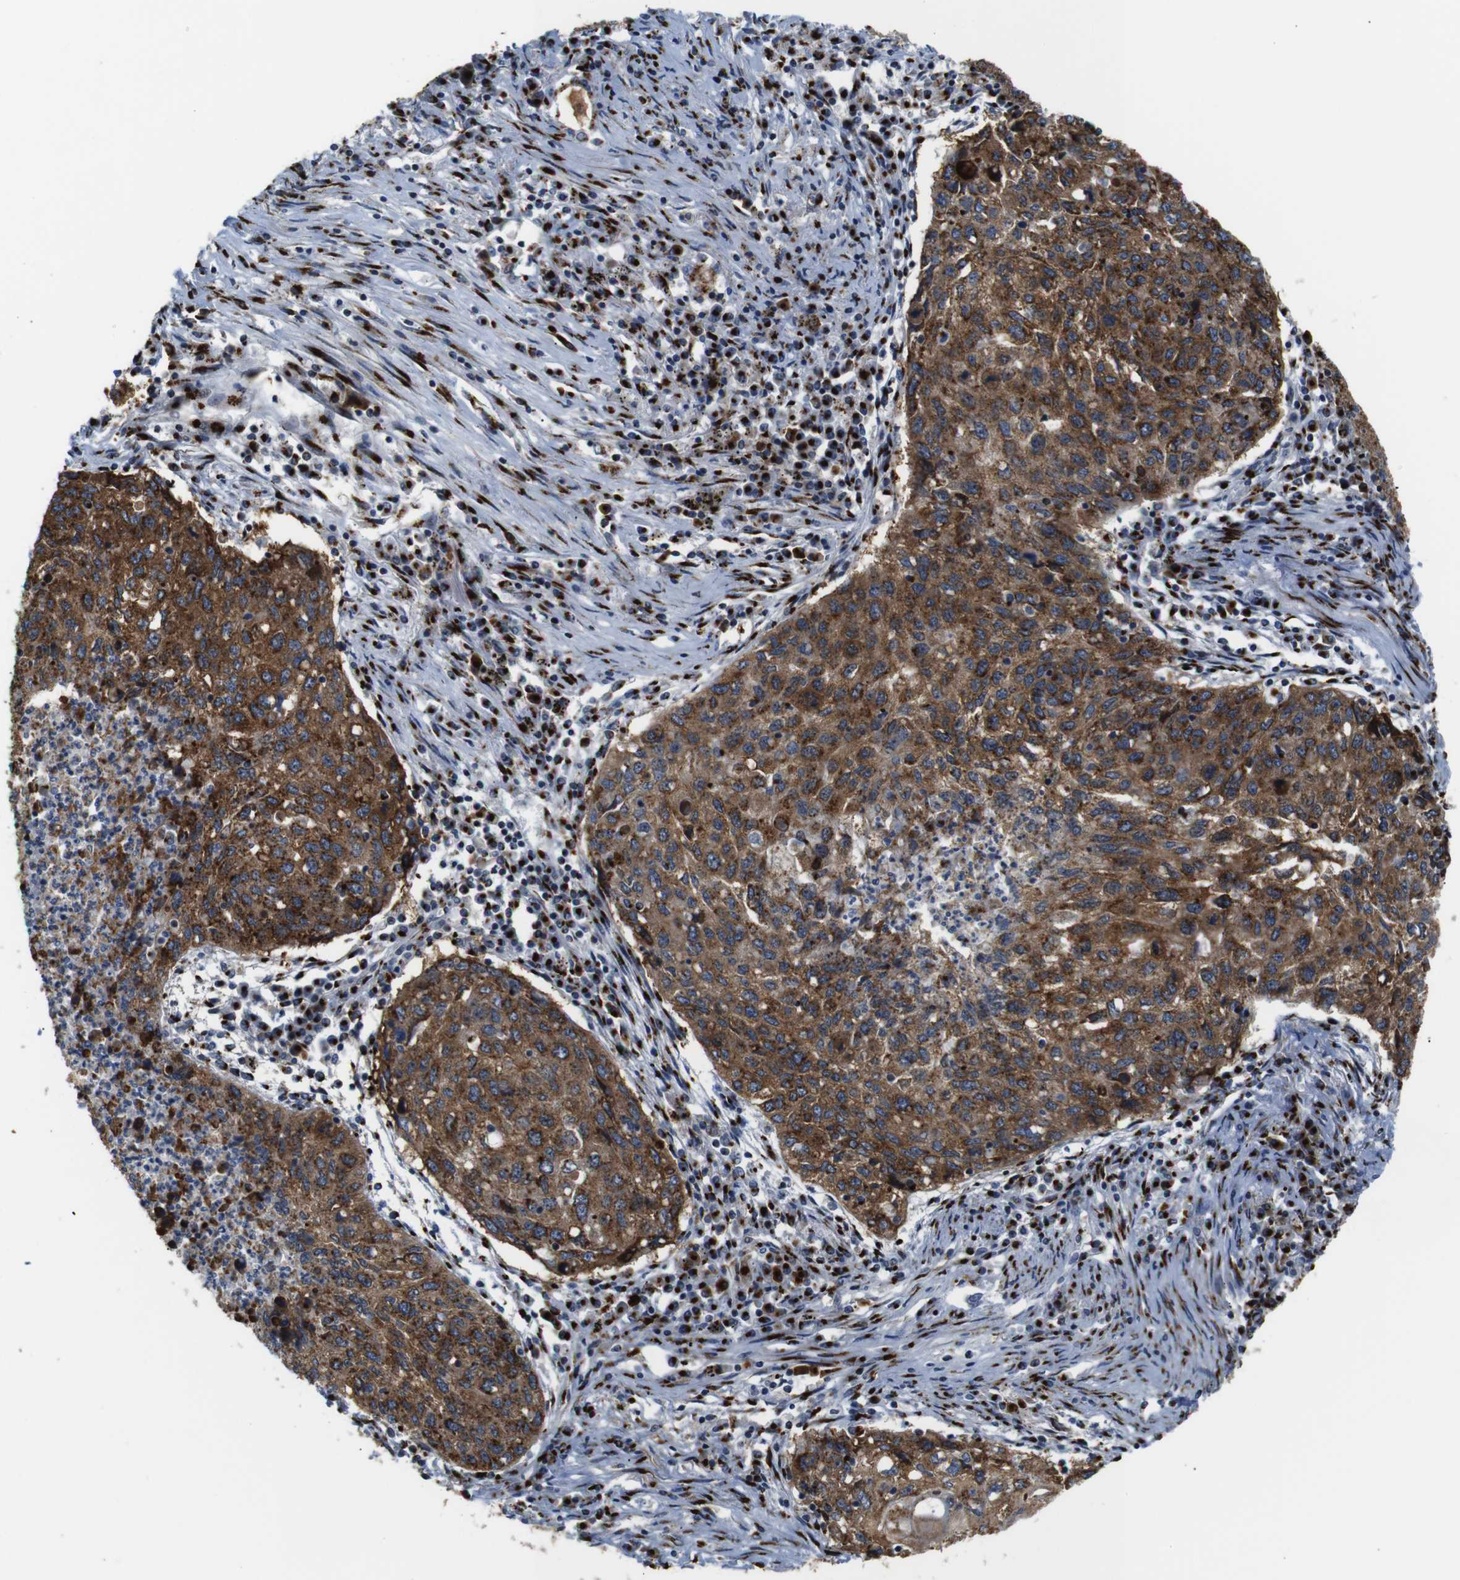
{"staining": {"intensity": "strong", "quantity": ">75%", "location": "cytoplasmic/membranous"}, "tissue": "lung cancer", "cell_type": "Tumor cells", "image_type": "cancer", "snomed": [{"axis": "morphology", "description": "Squamous cell carcinoma, NOS"}, {"axis": "topography", "description": "Lung"}], "caption": "IHC of human lung cancer (squamous cell carcinoma) shows high levels of strong cytoplasmic/membranous staining in approximately >75% of tumor cells.", "gene": "TGOLN2", "patient": {"sex": "female", "age": 63}}